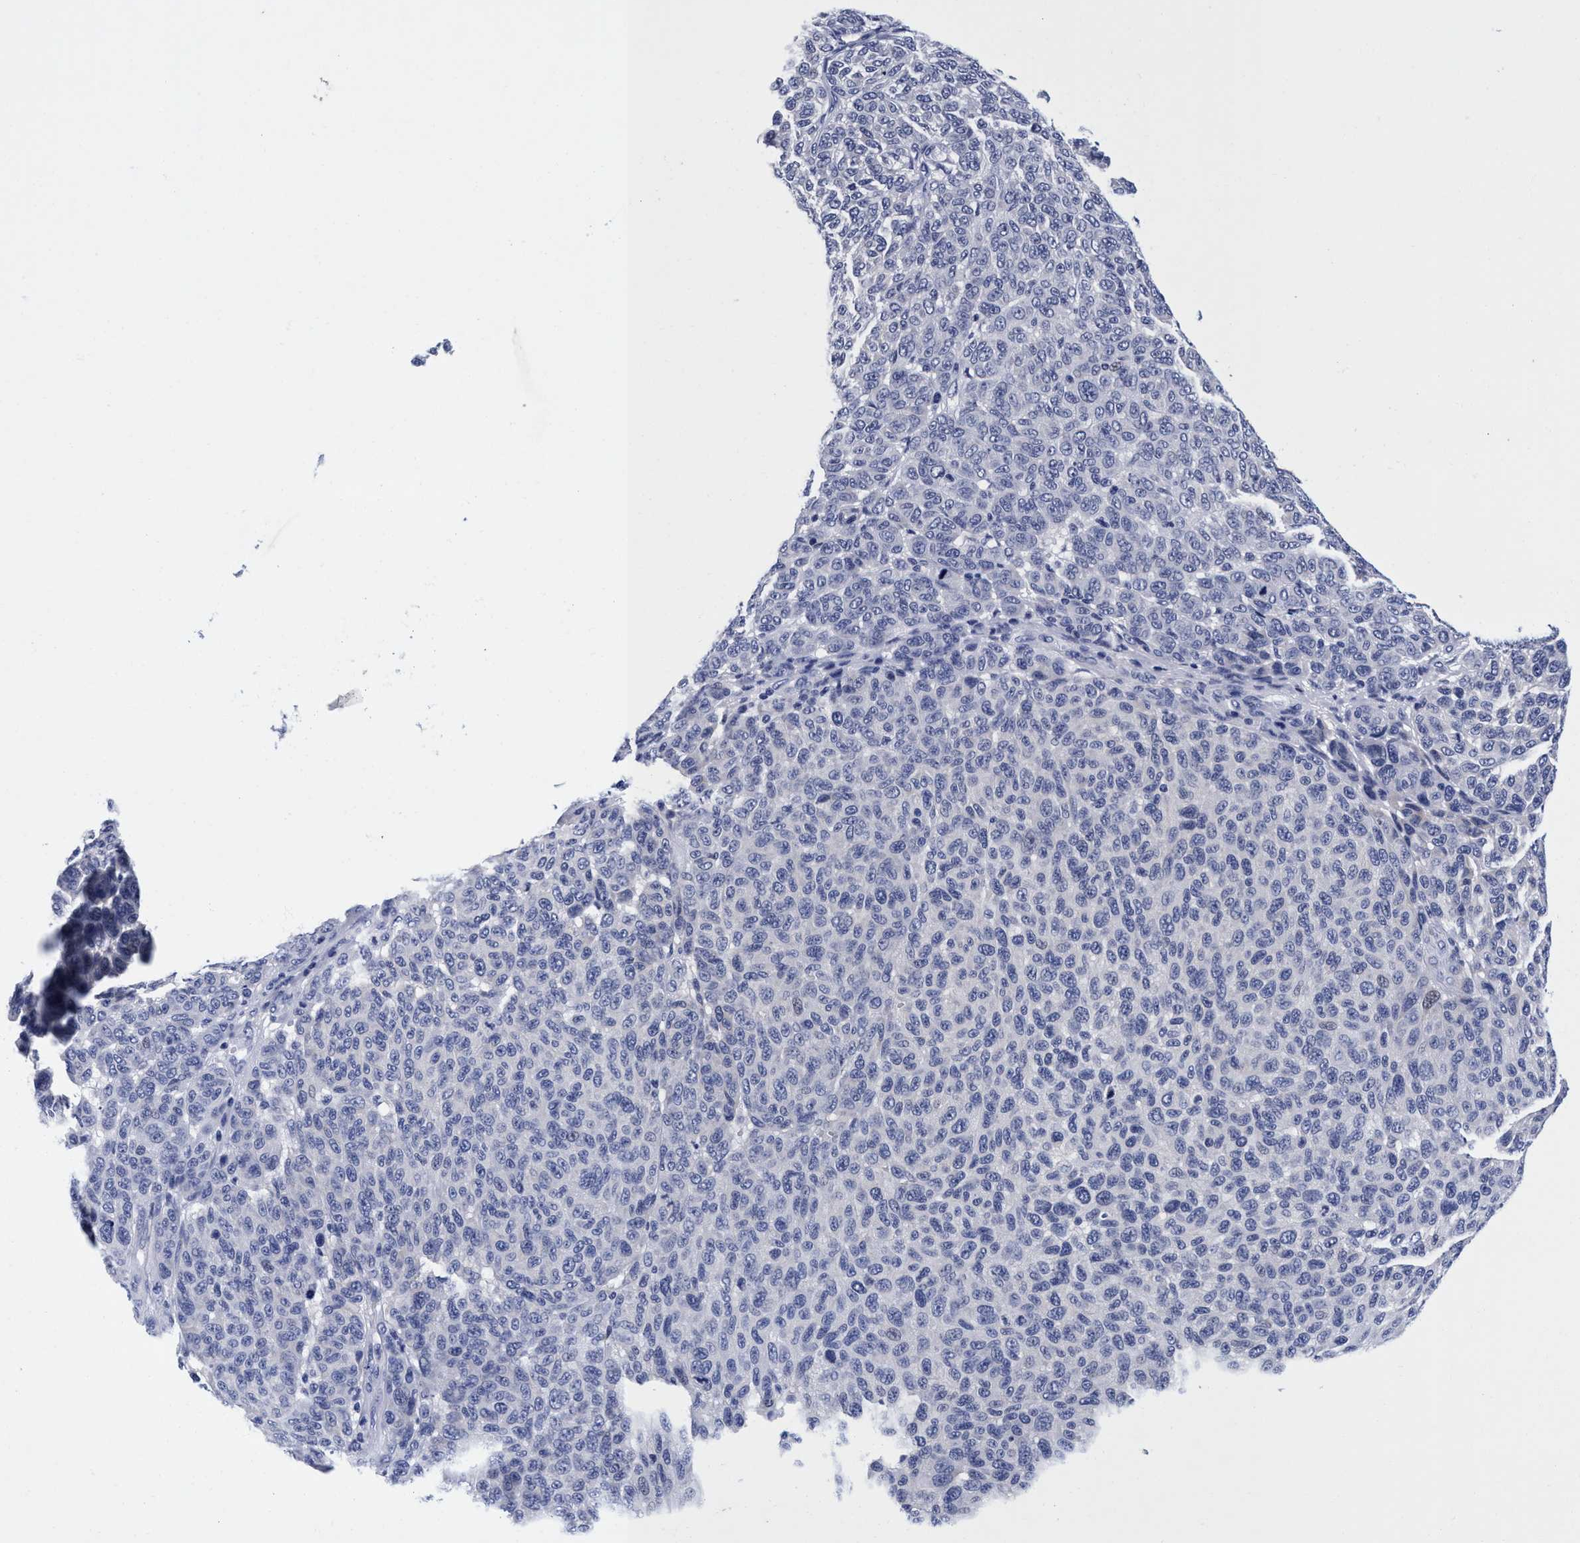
{"staining": {"intensity": "negative", "quantity": "none", "location": "none"}, "tissue": "melanoma", "cell_type": "Tumor cells", "image_type": "cancer", "snomed": [{"axis": "morphology", "description": "Malignant melanoma, NOS"}, {"axis": "topography", "description": "Skin"}], "caption": "Malignant melanoma was stained to show a protein in brown. There is no significant expression in tumor cells.", "gene": "PLPPR1", "patient": {"sex": "male", "age": 59}}